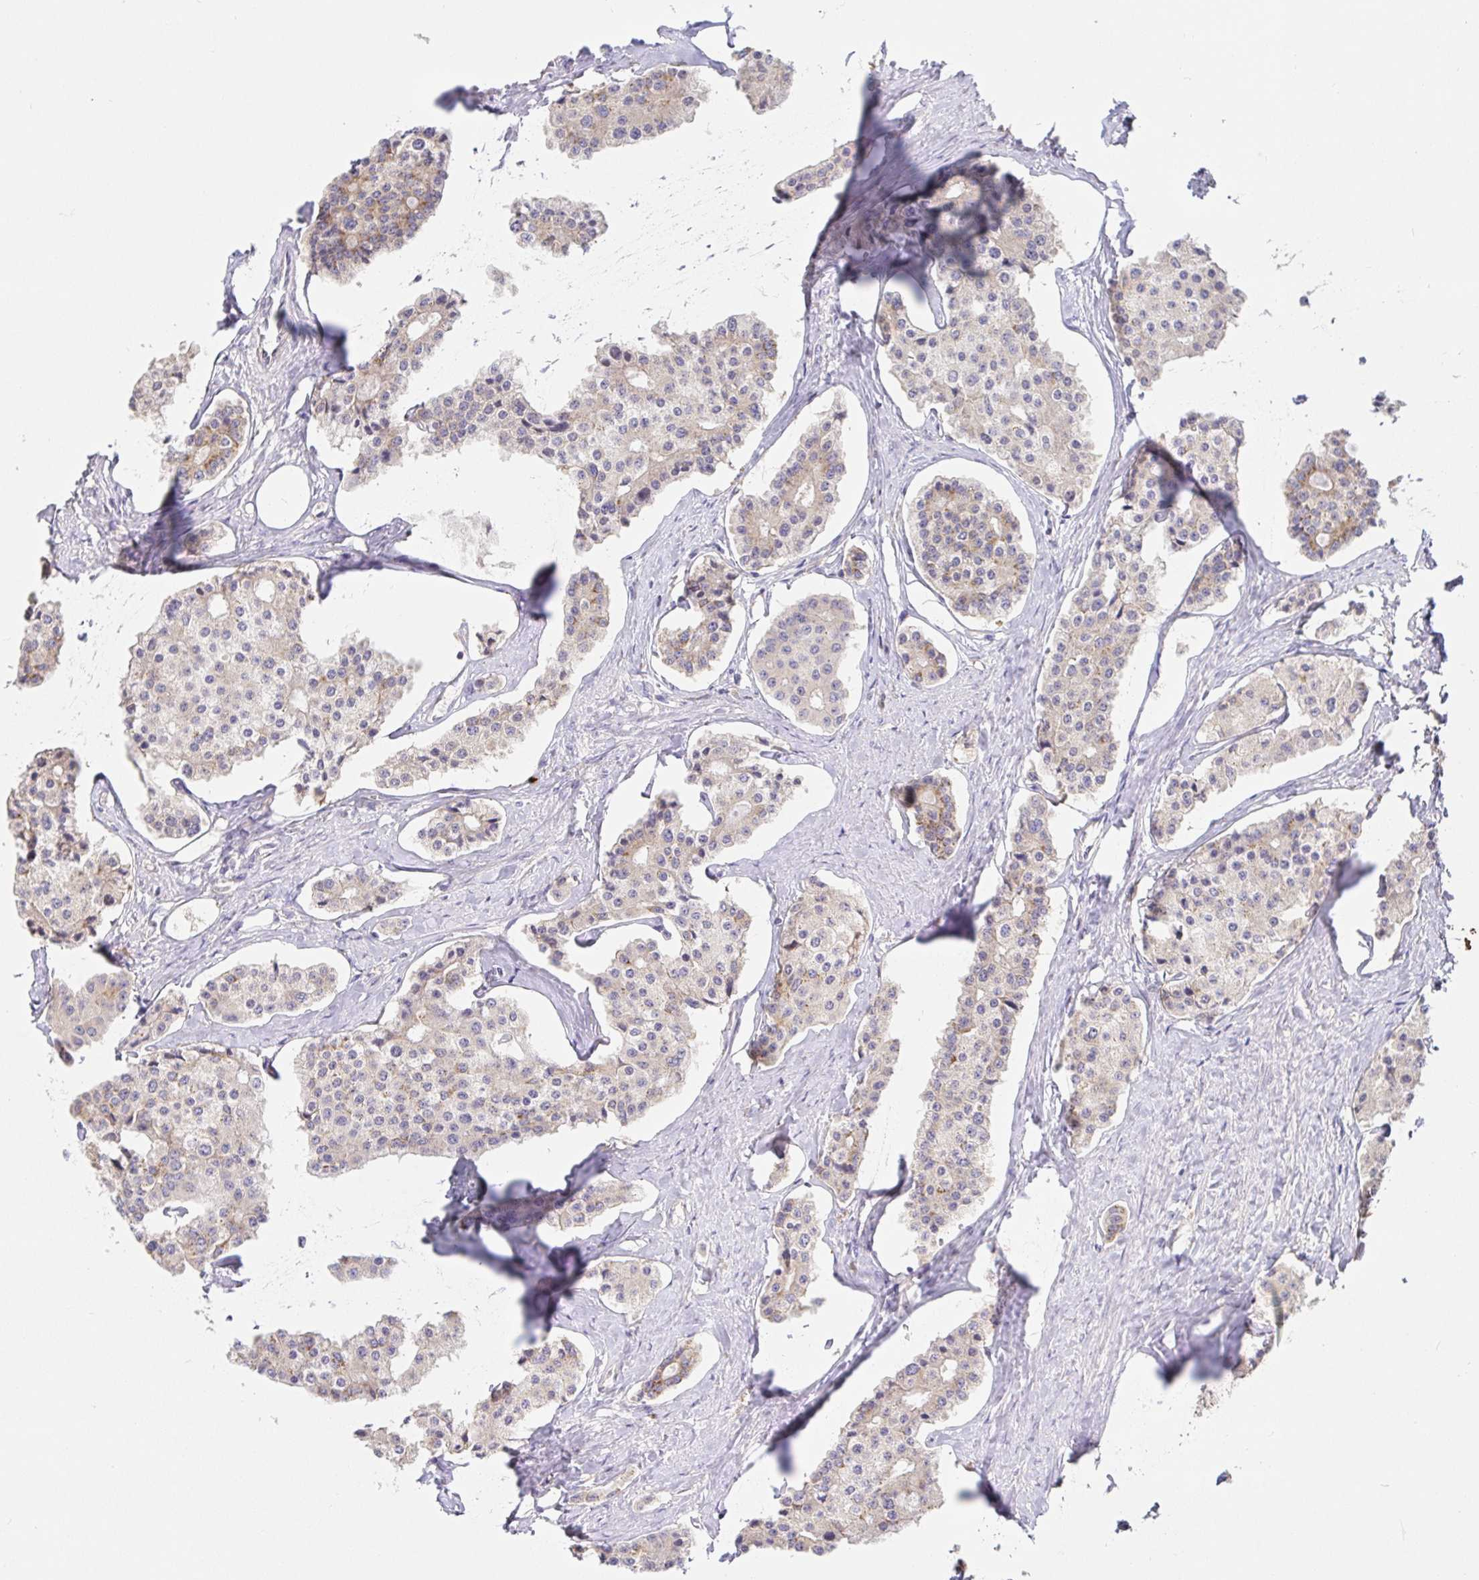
{"staining": {"intensity": "weak", "quantity": "25%-75%", "location": "cytoplasmic/membranous"}, "tissue": "carcinoid", "cell_type": "Tumor cells", "image_type": "cancer", "snomed": [{"axis": "morphology", "description": "Carcinoid, malignant, NOS"}, {"axis": "topography", "description": "Small intestine"}], "caption": "Malignant carcinoid stained with a brown dye shows weak cytoplasmic/membranous positive expression in approximately 25%-75% of tumor cells.", "gene": "PDPK1", "patient": {"sex": "female", "age": 65}}